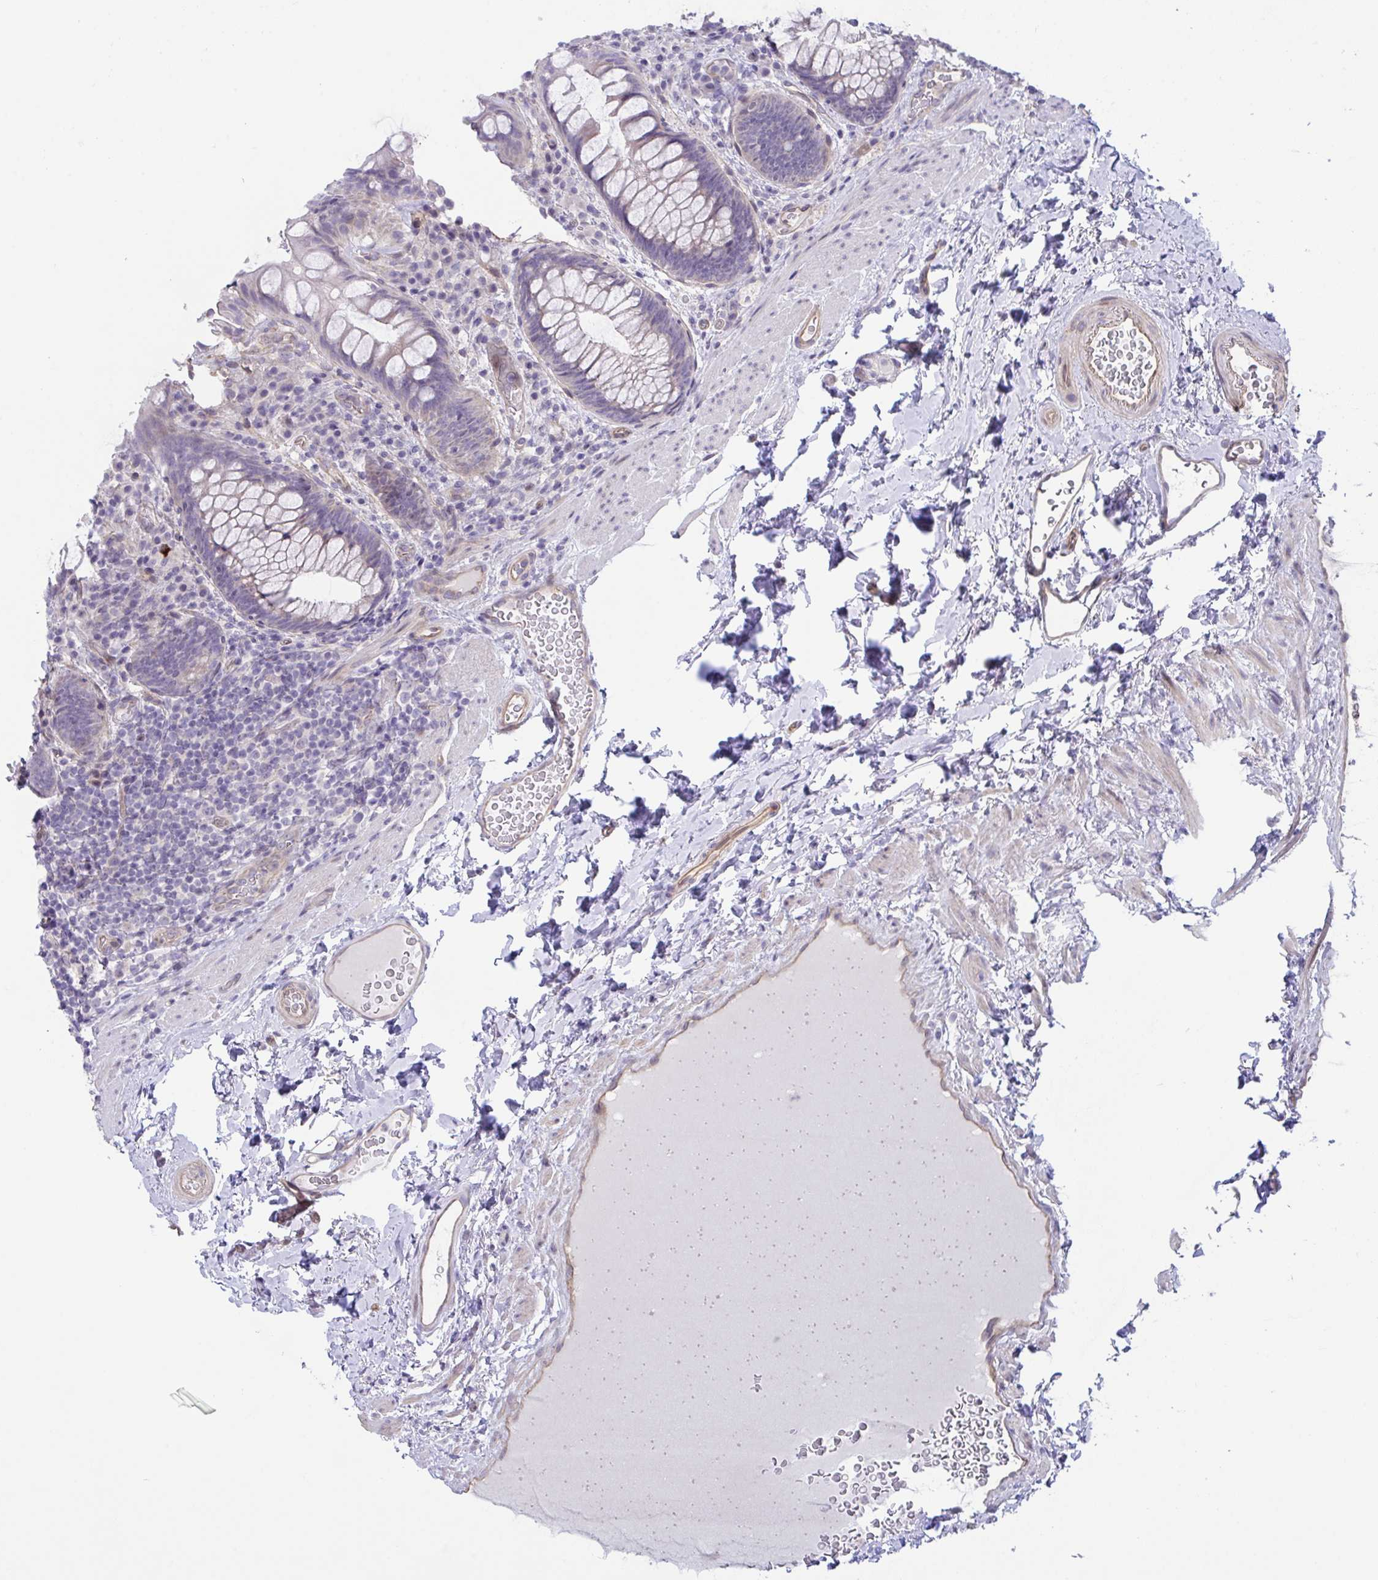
{"staining": {"intensity": "negative", "quantity": "none", "location": "none"}, "tissue": "rectum", "cell_type": "Glandular cells", "image_type": "normal", "snomed": [{"axis": "morphology", "description": "Normal tissue, NOS"}, {"axis": "topography", "description": "Rectum"}], "caption": "Protein analysis of unremarkable rectum shows no significant positivity in glandular cells. (IHC, brightfield microscopy, high magnification).", "gene": "RHOXF1", "patient": {"sex": "female", "age": 69}}